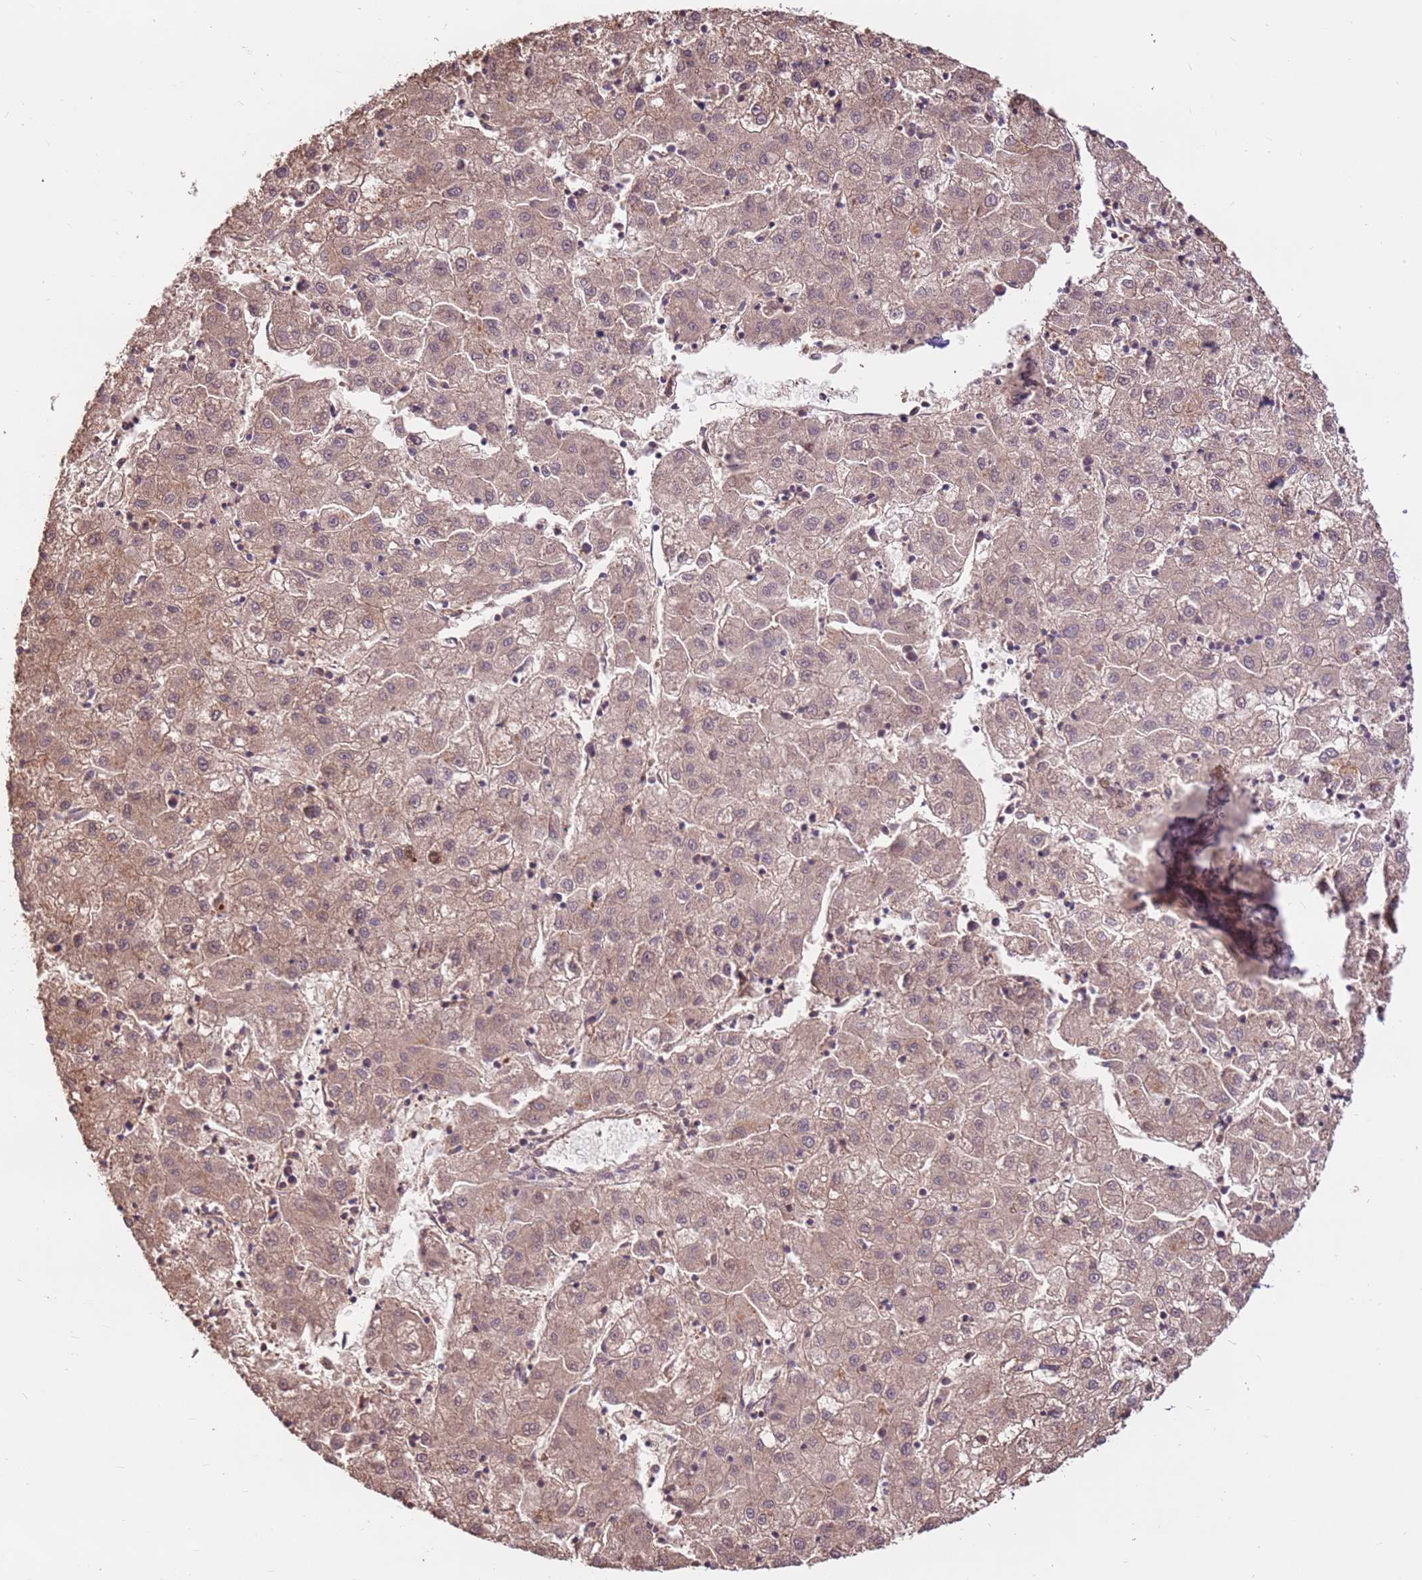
{"staining": {"intensity": "weak", "quantity": ">75%", "location": "cytoplasmic/membranous,nuclear"}, "tissue": "liver cancer", "cell_type": "Tumor cells", "image_type": "cancer", "snomed": [{"axis": "morphology", "description": "Carcinoma, Hepatocellular, NOS"}, {"axis": "topography", "description": "Liver"}], "caption": "Immunohistochemical staining of liver cancer reveals weak cytoplasmic/membranous and nuclear protein staining in approximately >75% of tumor cells.", "gene": "CCDC112", "patient": {"sex": "male", "age": 72}}